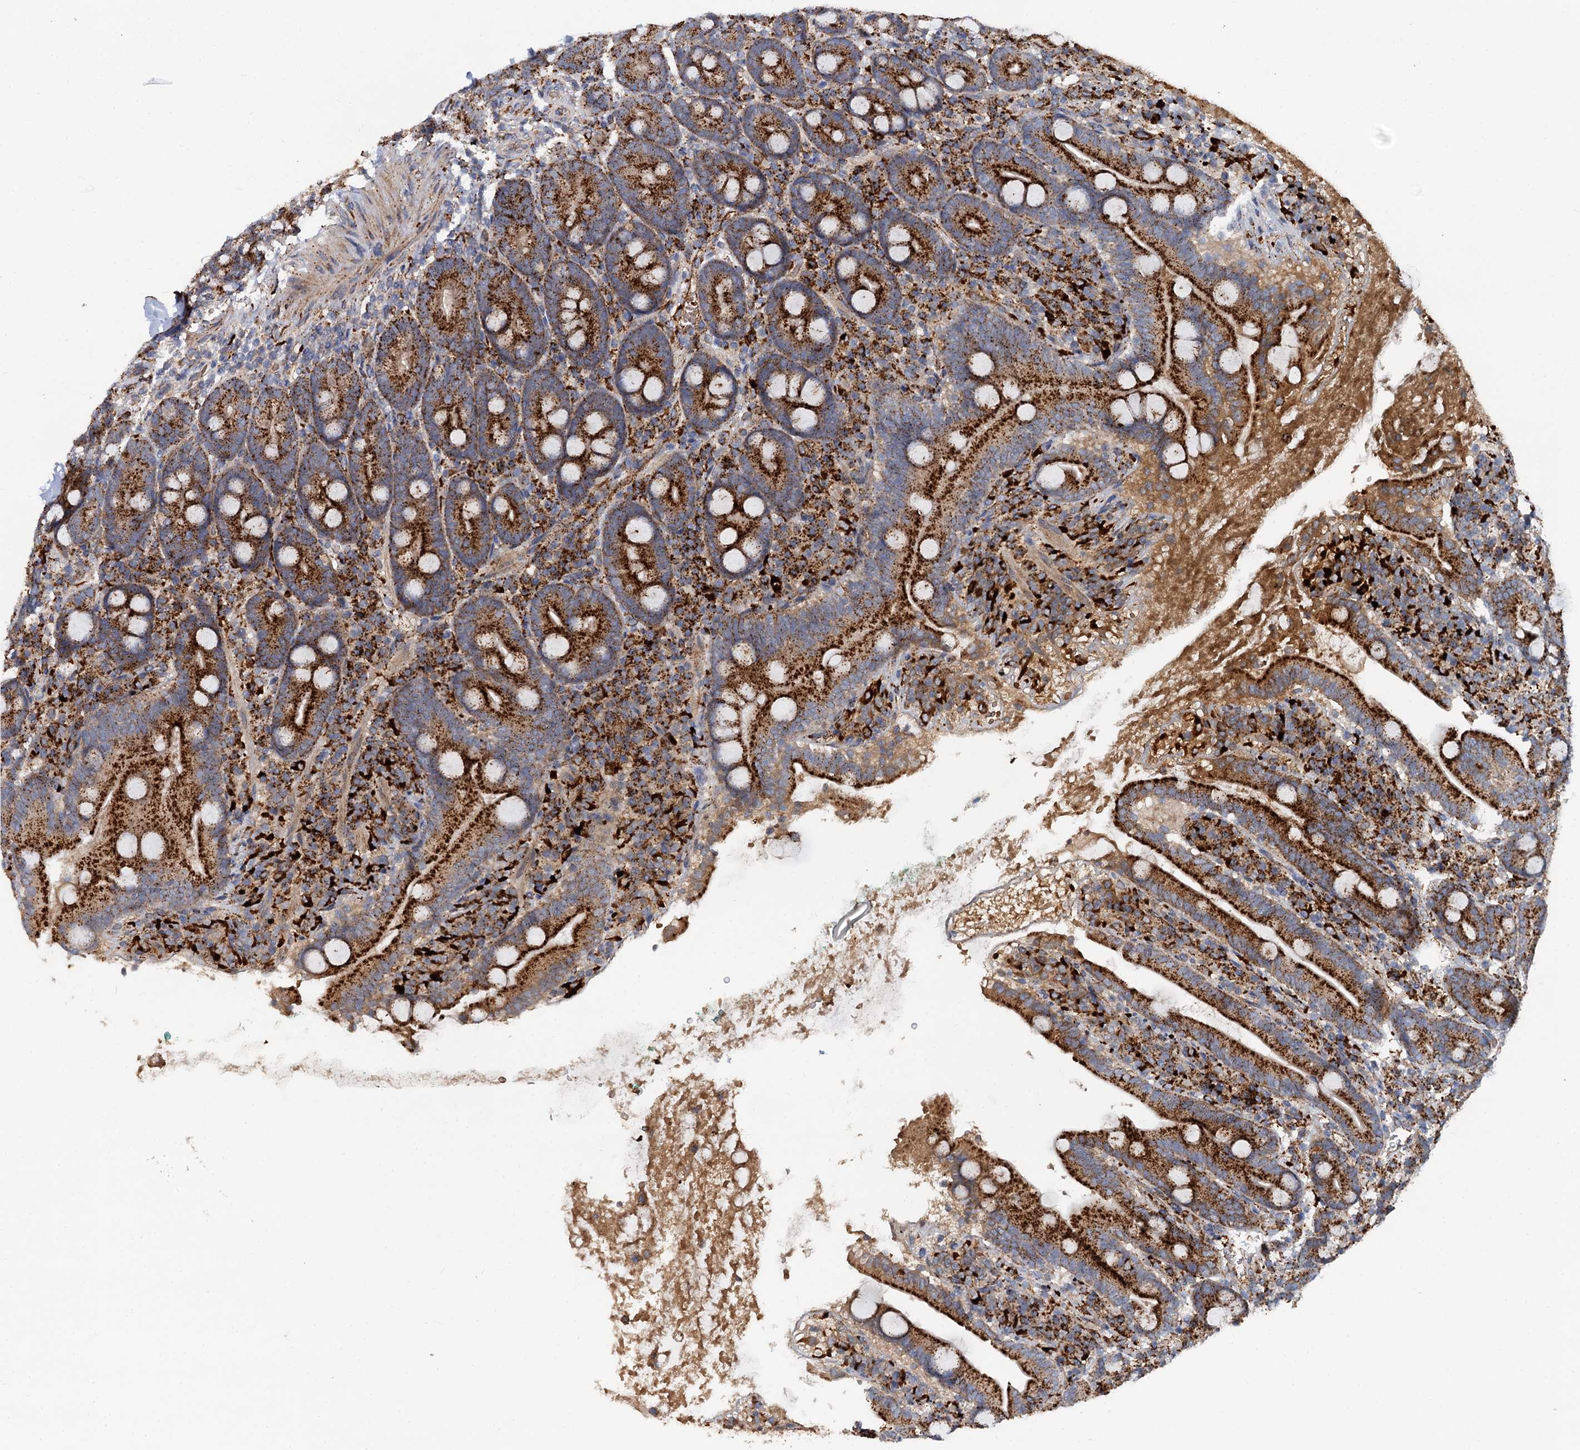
{"staining": {"intensity": "strong", "quantity": ">75%", "location": "cytoplasmic/membranous"}, "tissue": "duodenum", "cell_type": "Glandular cells", "image_type": "normal", "snomed": [{"axis": "morphology", "description": "Normal tissue, NOS"}, {"axis": "topography", "description": "Duodenum"}], "caption": "Immunohistochemical staining of unremarkable duodenum shows high levels of strong cytoplasmic/membranous positivity in about >75% of glandular cells. (Stains: DAB (3,3'-diaminobenzidine) in brown, nuclei in blue, Microscopy: brightfield microscopy at high magnification).", "gene": "GBA1", "patient": {"sex": "male", "age": 35}}